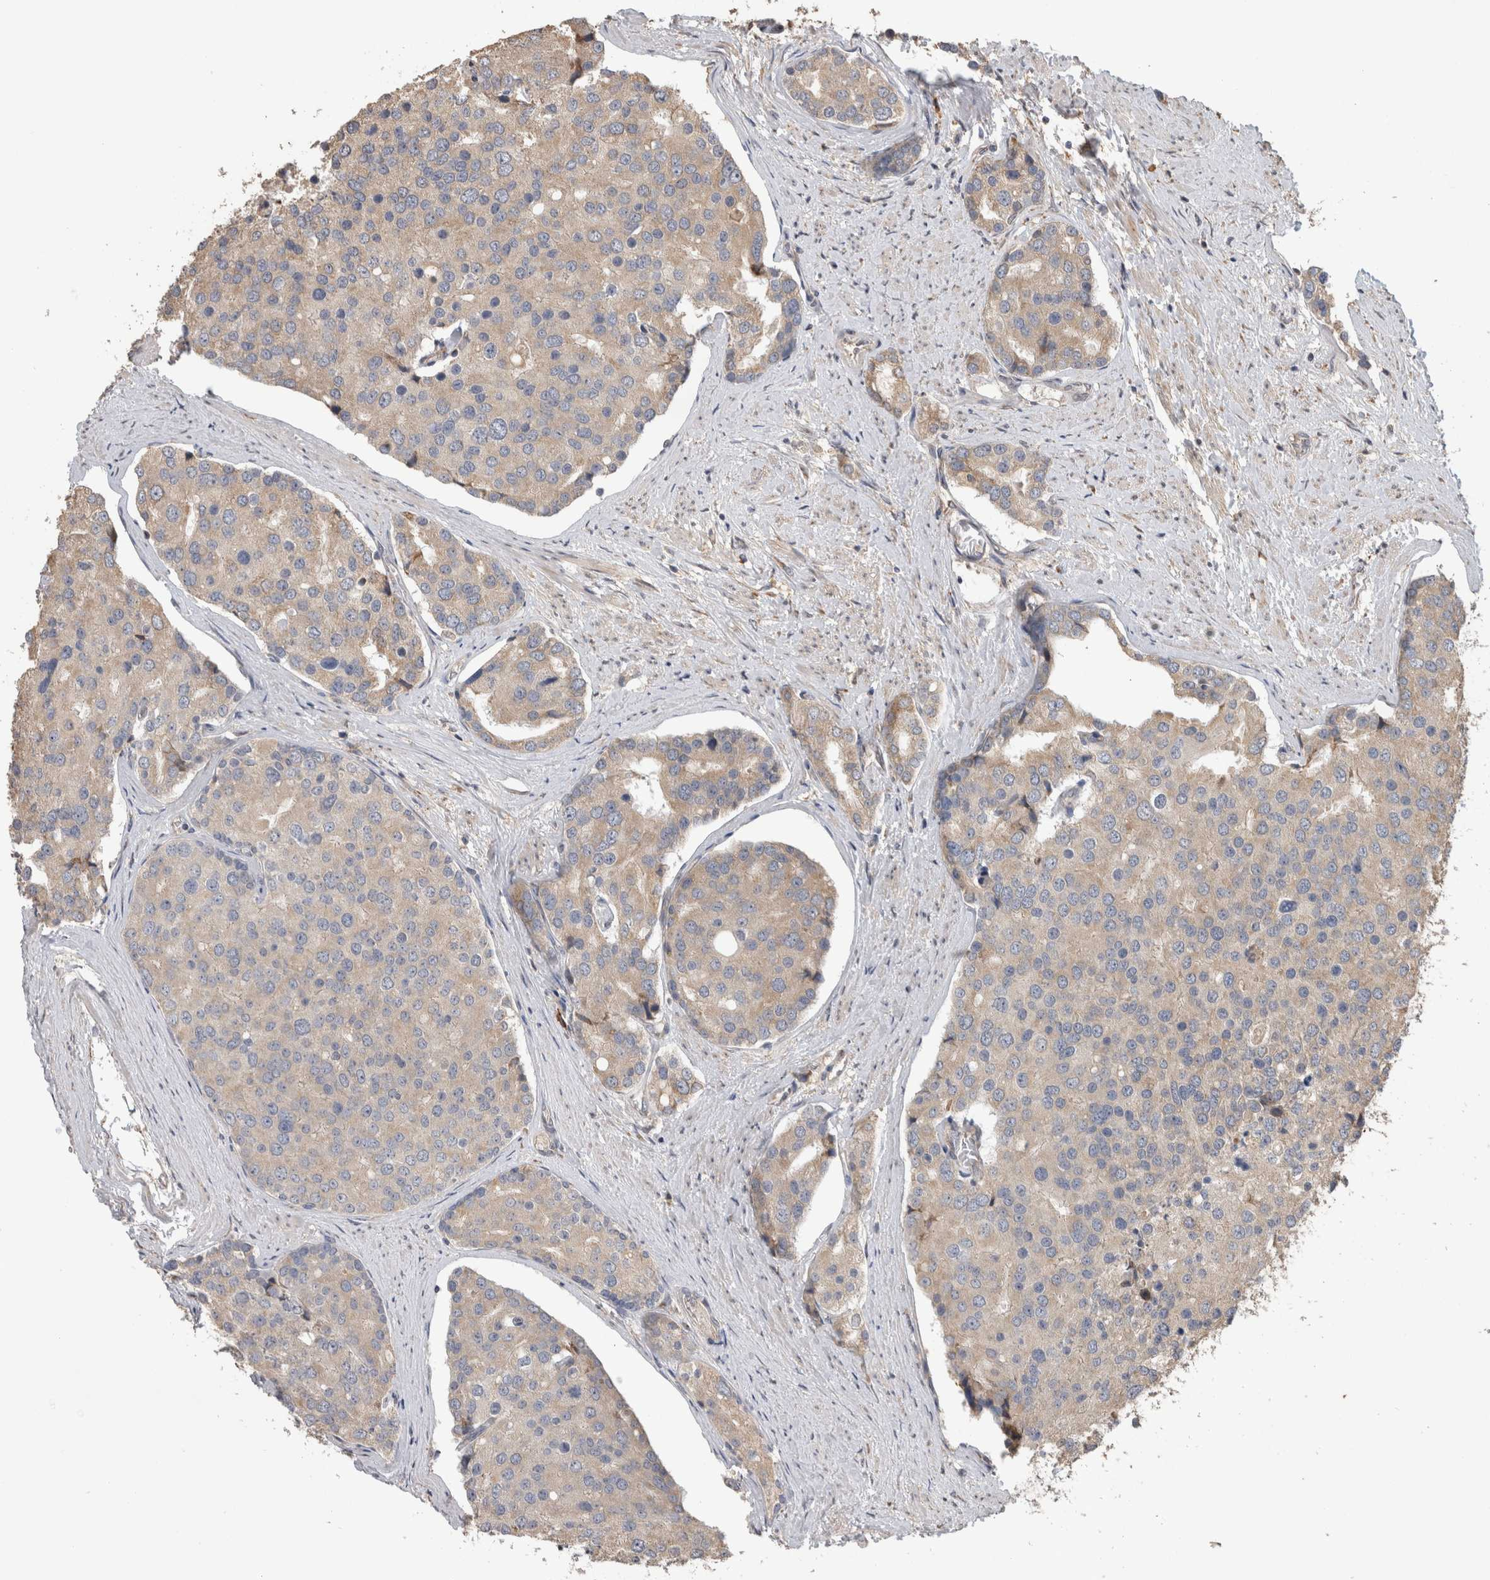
{"staining": {"intensity": "weak", "quantity": "<25%", "location": "cytoplasmic/membranous"}, "tissue": "prostate cancer", "cell_type": "Tumor cells", "image_type": "cancer", "snomed": [{"axis": "morphology", "description": "Adenocarcinoma, High grade"}, {"axis": "topography", "description": "Prostate"}], "caption": "Immunohistochemical staining of prostate cancer (adenocarcinoma (high-grade)) shows no significant expression in tumor cells. The staining is performed using DAB brown chromogen with nuclei counter-stained in using hematoxylin.", "gene": "TBCE", "patient": {"sex": "male", "age": 50}}